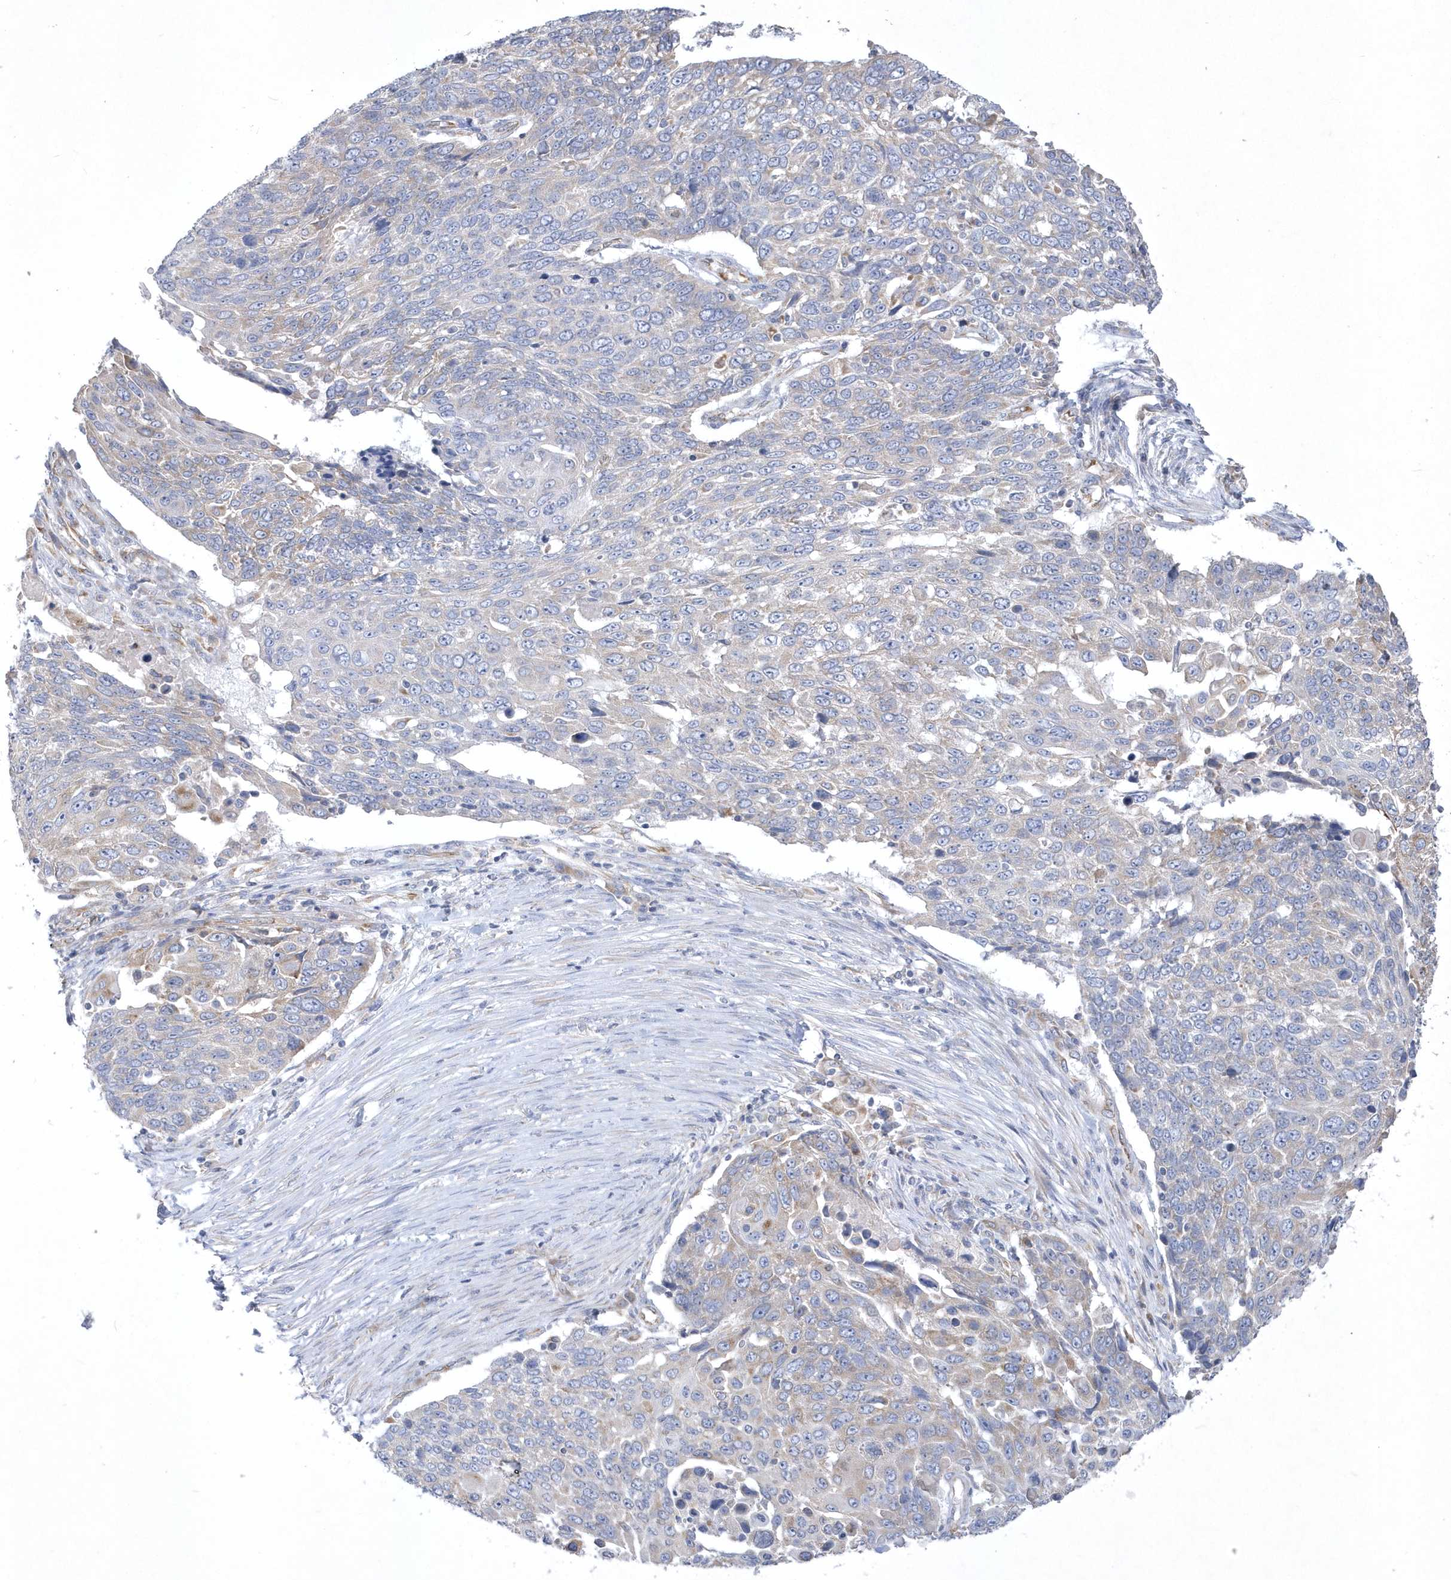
{"staining": {"intensity": "weak", "quantity": "<25%", "location": "cytoplasmic/membranous"}, "tissue": "lung cancer", "cell_type": "Tumor cells", "image_type": "cancer", "snomed": [{"axis": "morphology", "description": "Squamous cell carcinoma, NOS"}, {"axis": "topography", "description": "Lung"}], "caption": "The image demonstrates no significant staining in tumor cells of lung cancer (squamous cell carcinoma). (DAB (3,3'-diaminobenzidine) IHC, high magnification).", "gene": "DGAT1", "patient": {"sex": "male", "age": 66}}